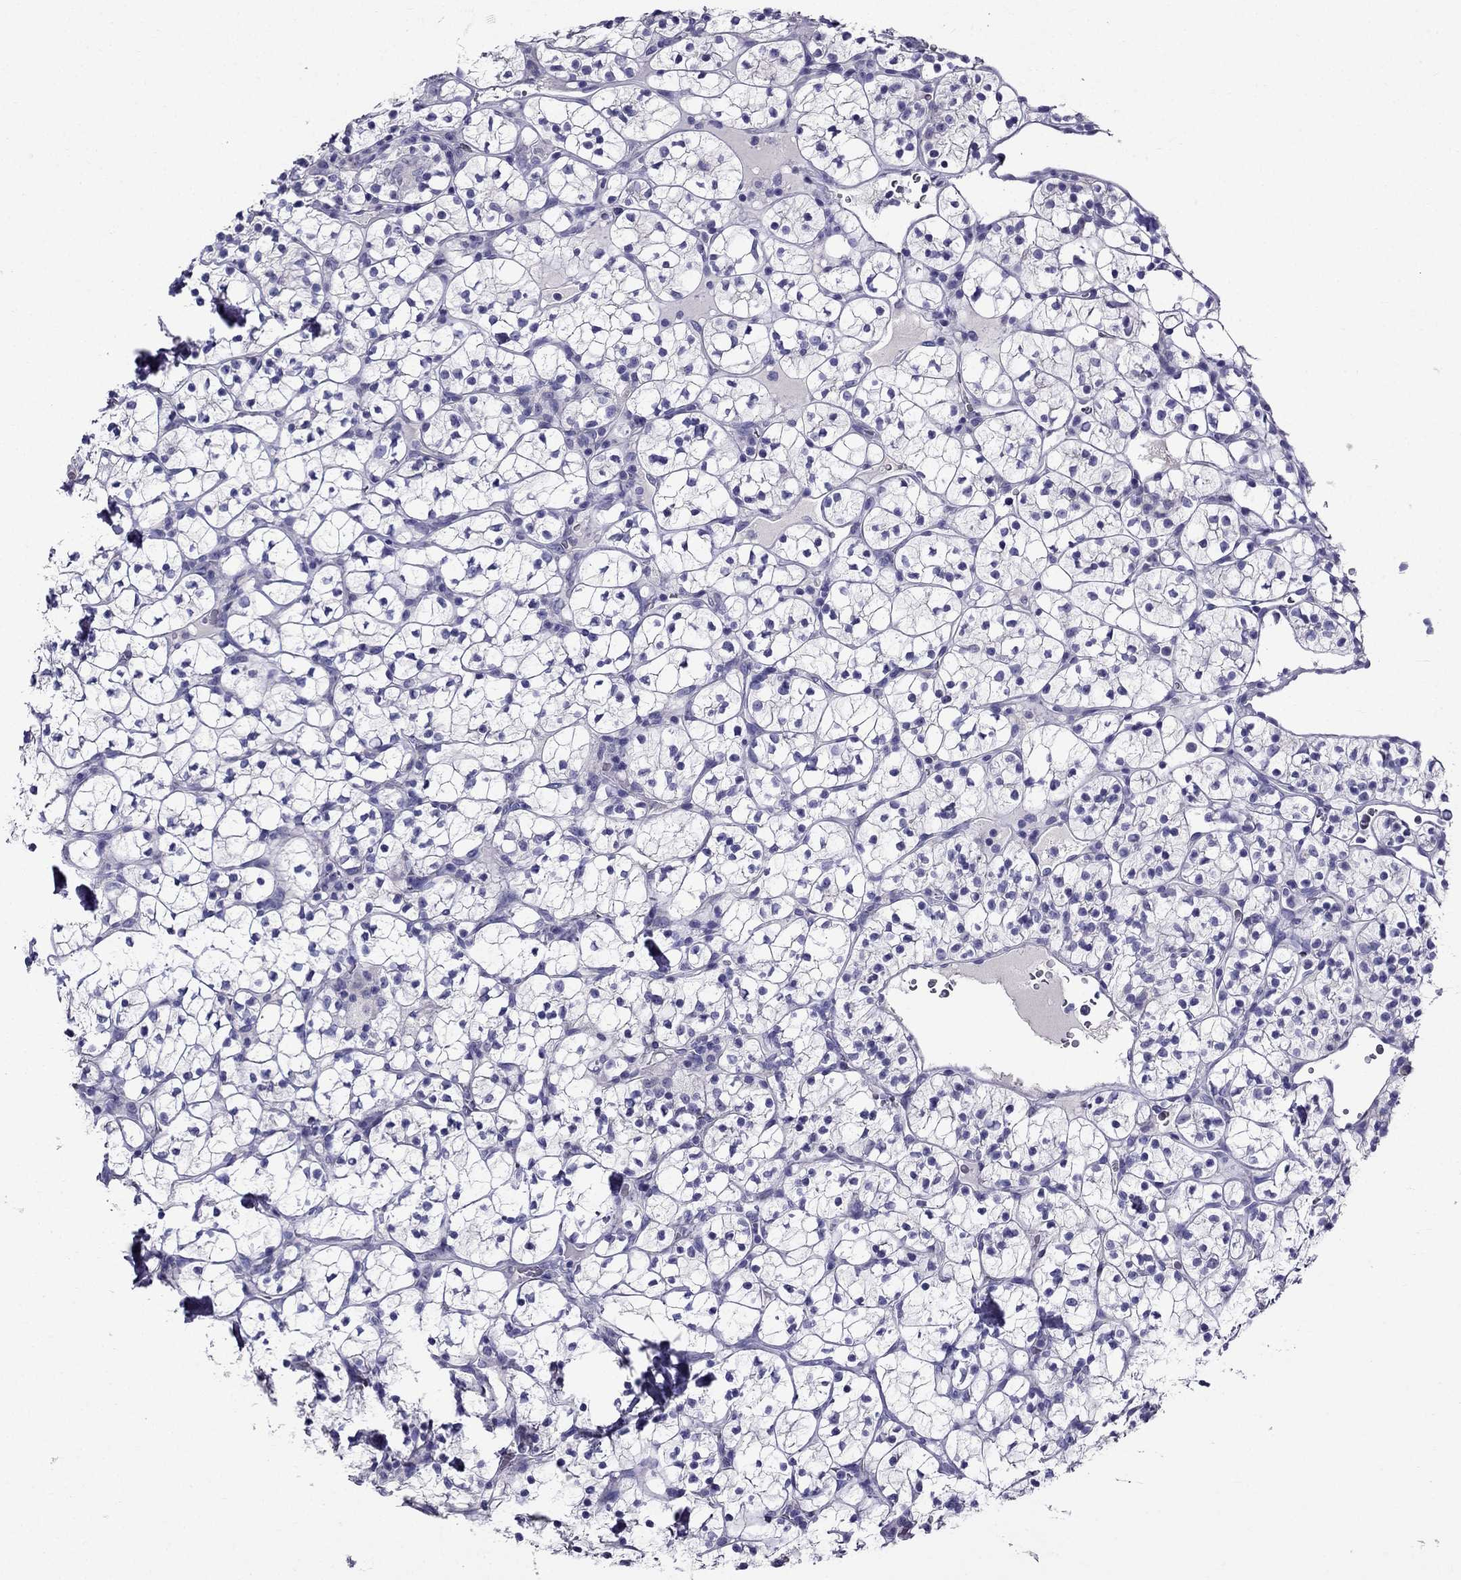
{"staining": {"intensity": "negative", "quantity": "none", "location": "none"}, "tissue": "renal cancer", "cell_type": "Tumor cells", "image_type": "cancer", "snomed": [{"axis": "morphology", "description": "Adenocarcinoma, NOS"}, {"axis": "topography", "description": "Kidney"}], "caption": "Immunohistochemistry of renal cancer (adenocarcinoma) reveals no staining in tumor cells.", "gene": "ZNF541", "patient": {"sex": "female", "age": 89}}